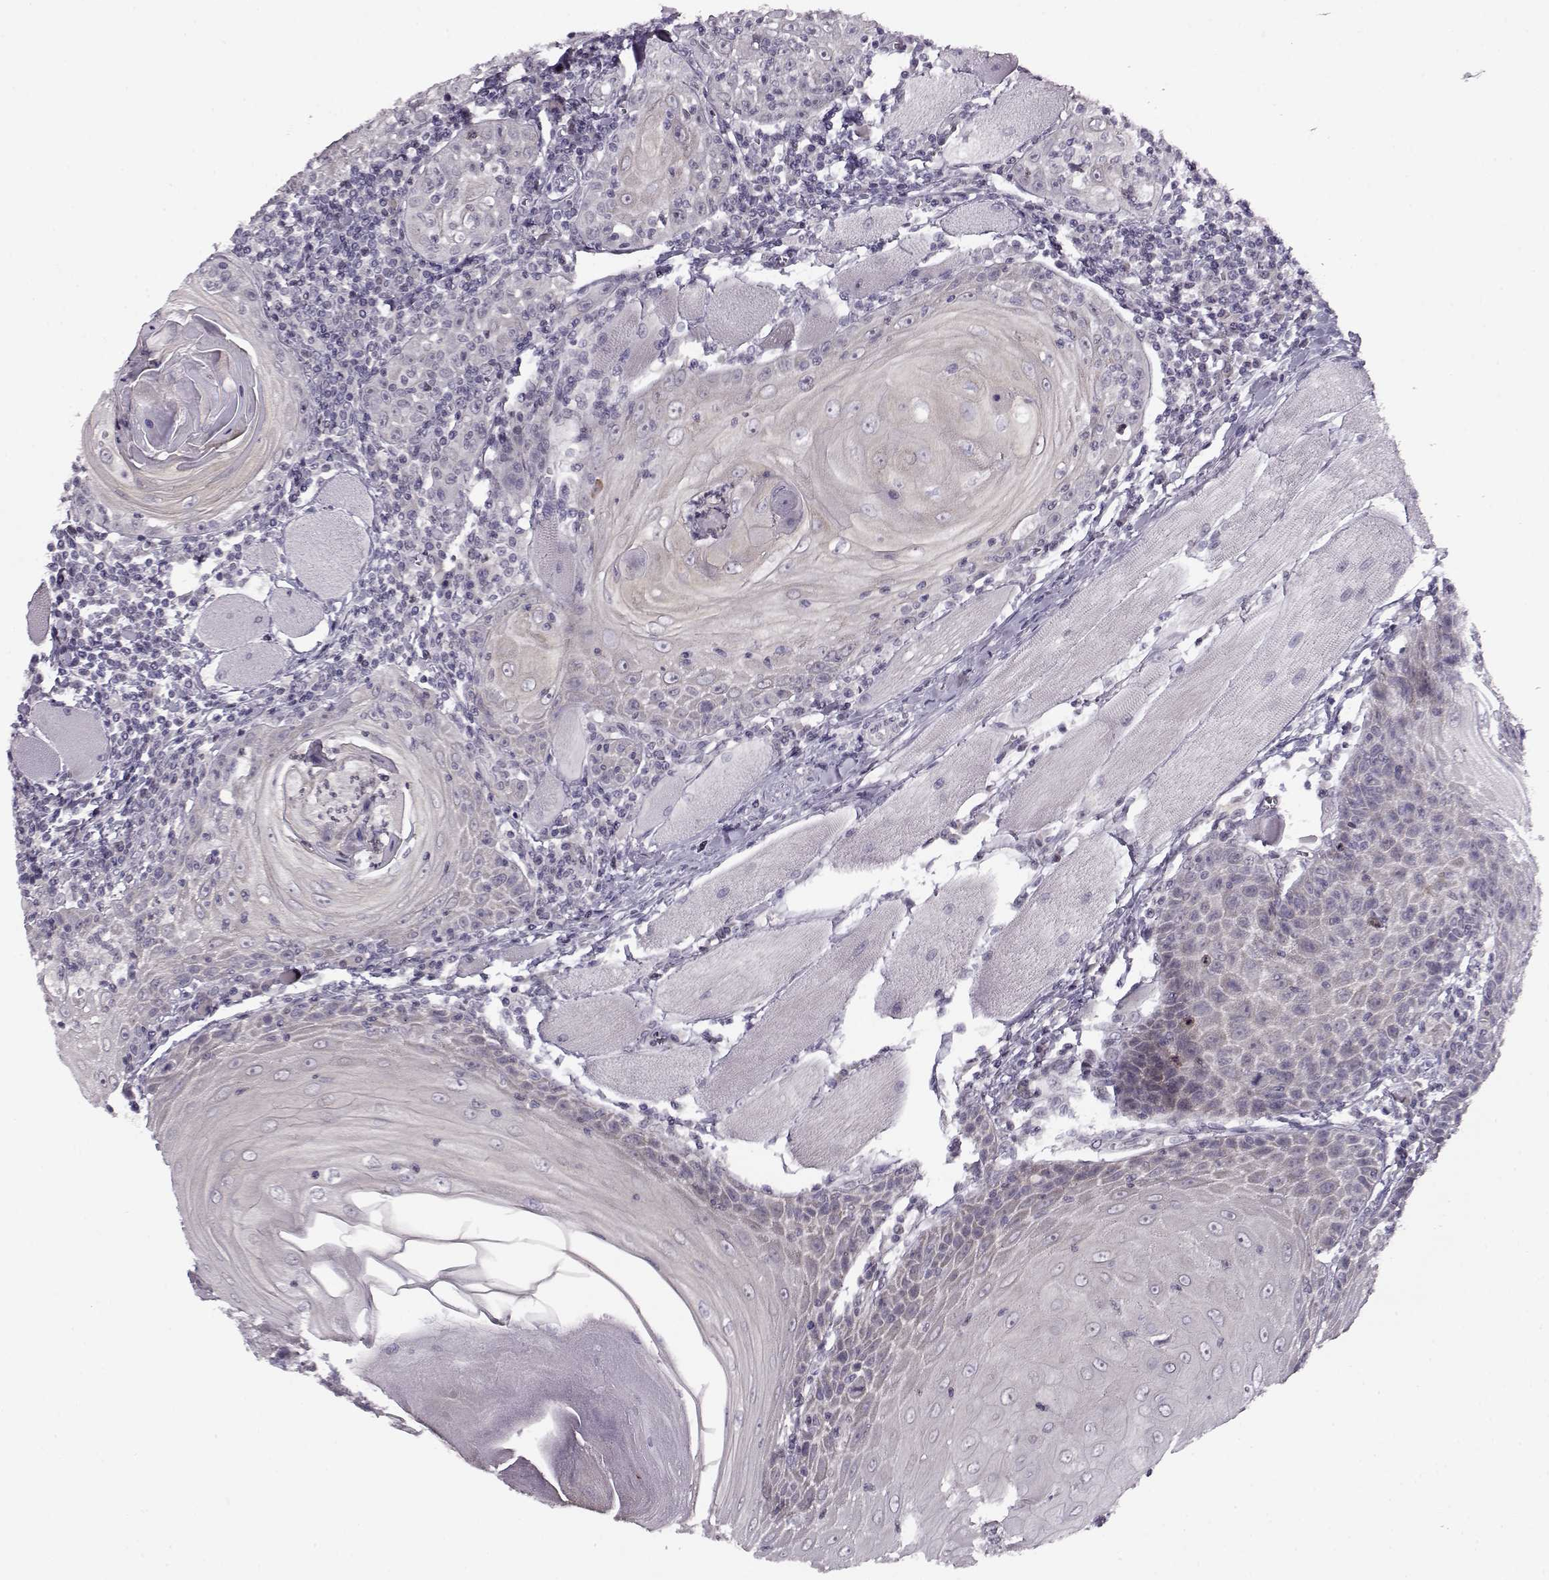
{"staining": {"intensity": "negative", "quantity": "none", "location": "none"}, "tissue": "head and neck cancer", "cell_type": "Tumor cells", "image_type": "cancer", "snomed": [{"axis": "morphology", "description": "Normal tissue, NOS"}, {"axis": "morphology", "description": "Squamous cell carcinoma, NOS"}, {"axis": "topography", "description": "Oral tissue"}, {"axis": "topography", "description": "Head-Neck"}], "caption": "There is no significant expression in tumor cells of head and neck squamous cell carcinoma.", "gene": "RP1L1", "patient": {"sex": "male", "age": 52}}